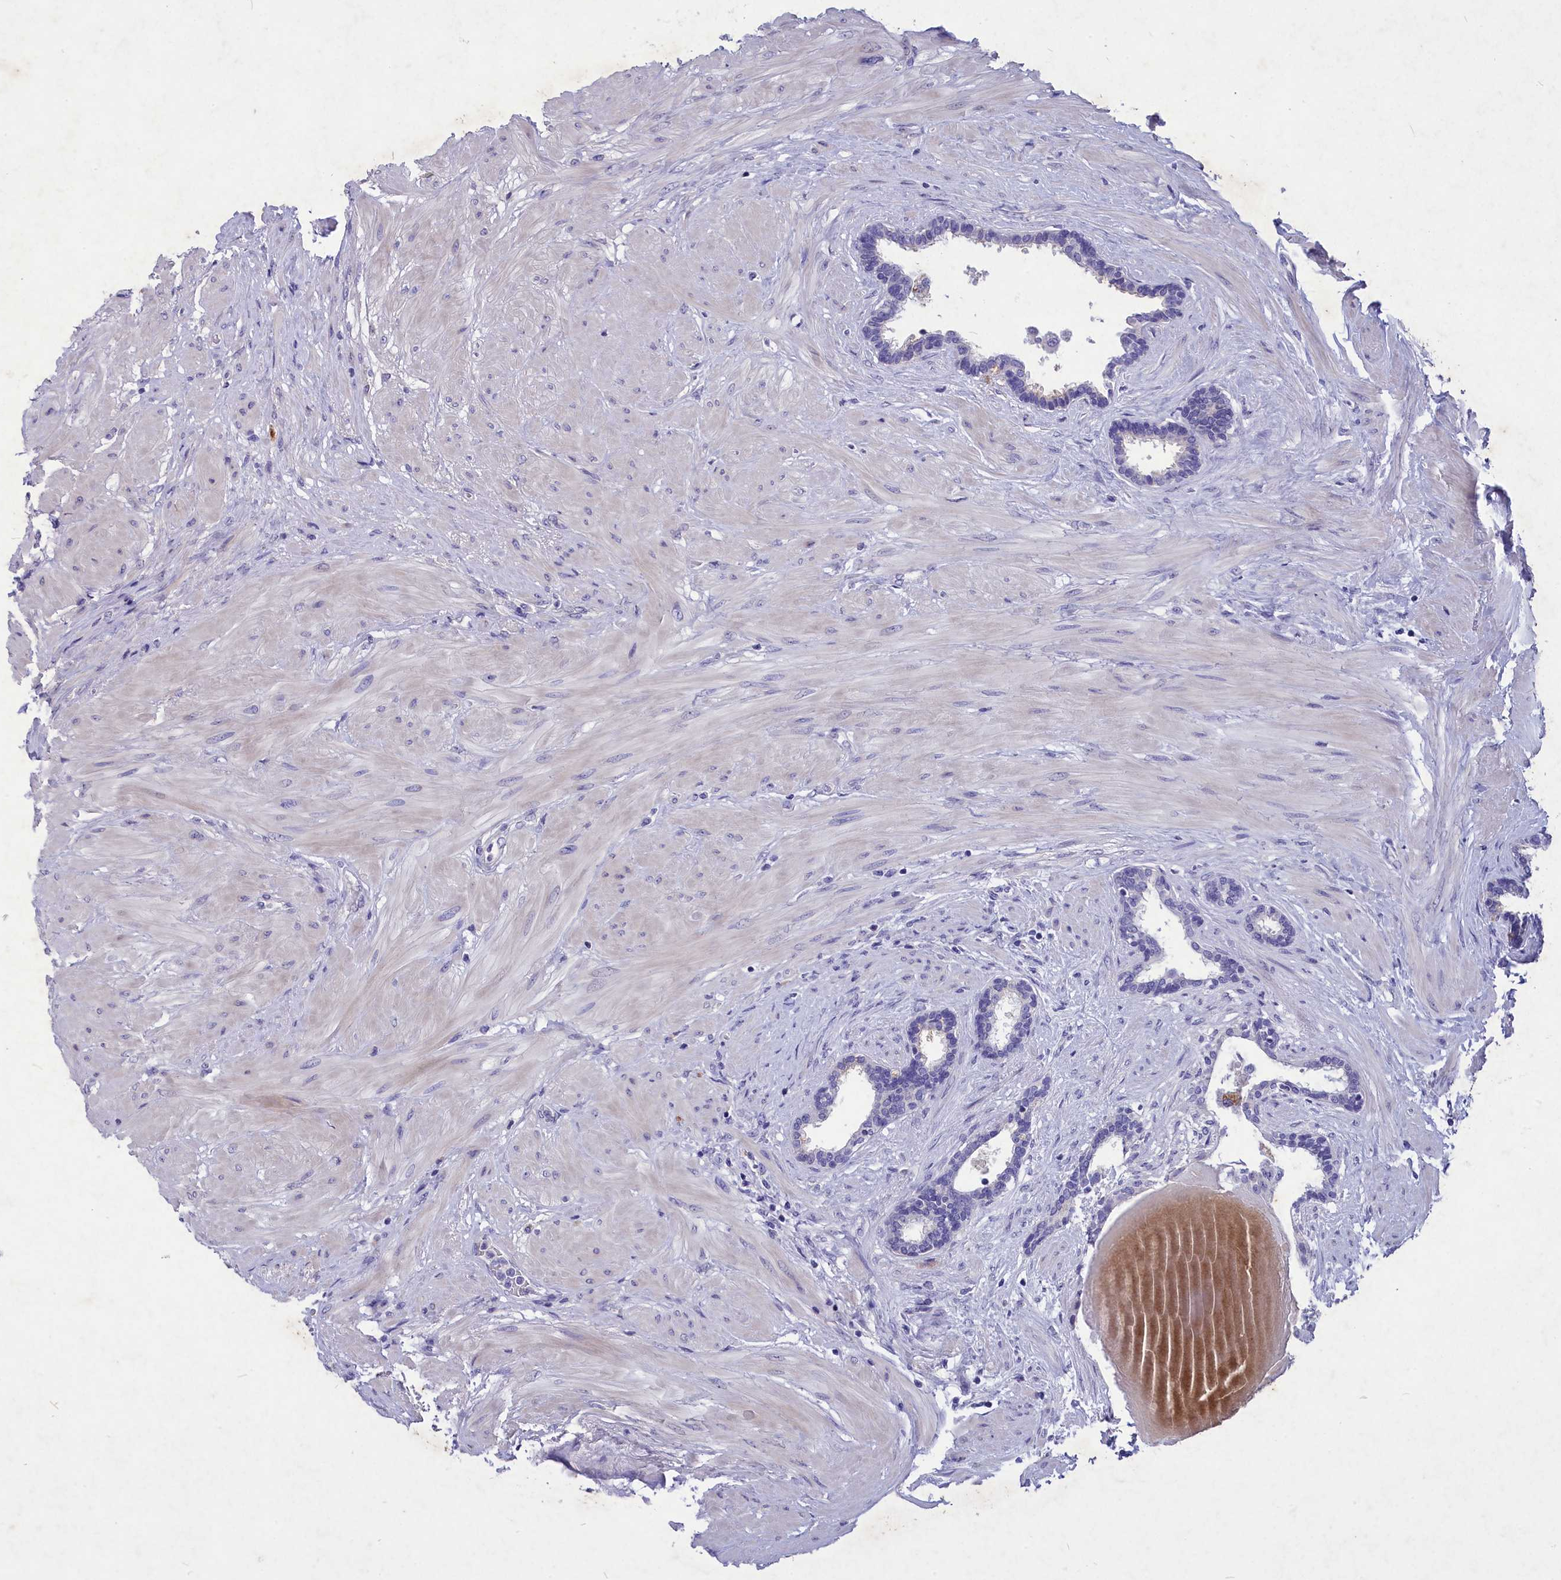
{"staining": {"intensity": "moderate", "quantity": "<25%", "location": "cytoplasmic/membranous"}, "tissue": "prostate", "cell_type": "Glandular cells", "image_type": "normal", "snomed": [{"axis": "morphology", "description": "Normal tissue, NOS"}, {"axis": "topography", "description": "Prostate"}], "caption": "Protein staining of benign prostate displays moderate cytoplasmic/membranous staining in about <25% of glandular cells. Nuclei are stained in blue.", "gene": "DEFB119", "patient": {"sex": "male", "age": 48}}